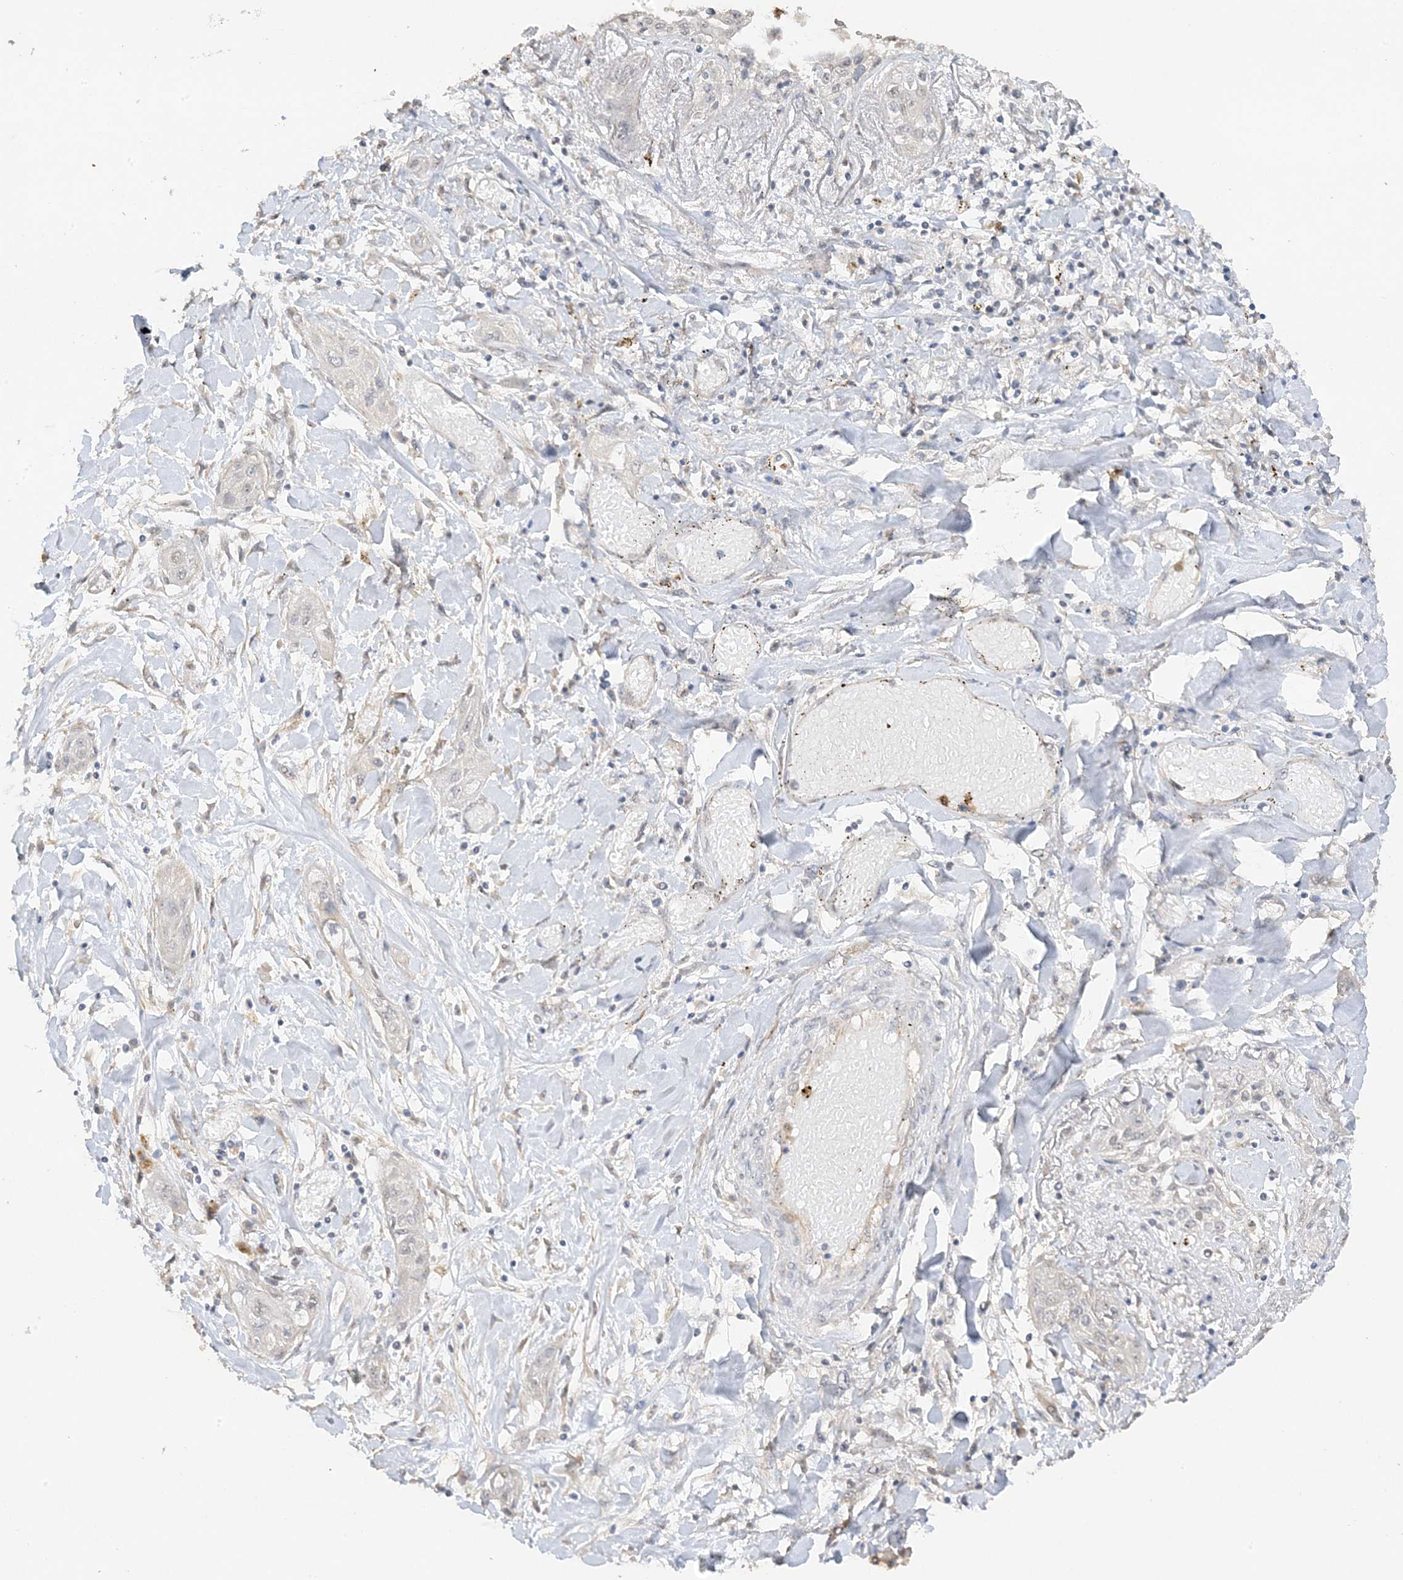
{"staining": {"intensity": "negative", "quantity": "none", "location": "none"}, "tissue": "lung cancer", "cell_type": "Tumor cells", "image_type": "cancer", "snomed": [{"axis": "morphology", "description": "Squamous cell carcinoma, NOS"}, {"axis": "topography", "description": "Lung"}], "caption": "Lung squamous cell carcinoma stained for a protein using immunohistochemistry shows no staining tumor cells.", "gene": "DDX18", "patient": {"sex": "female", "age": 47}}